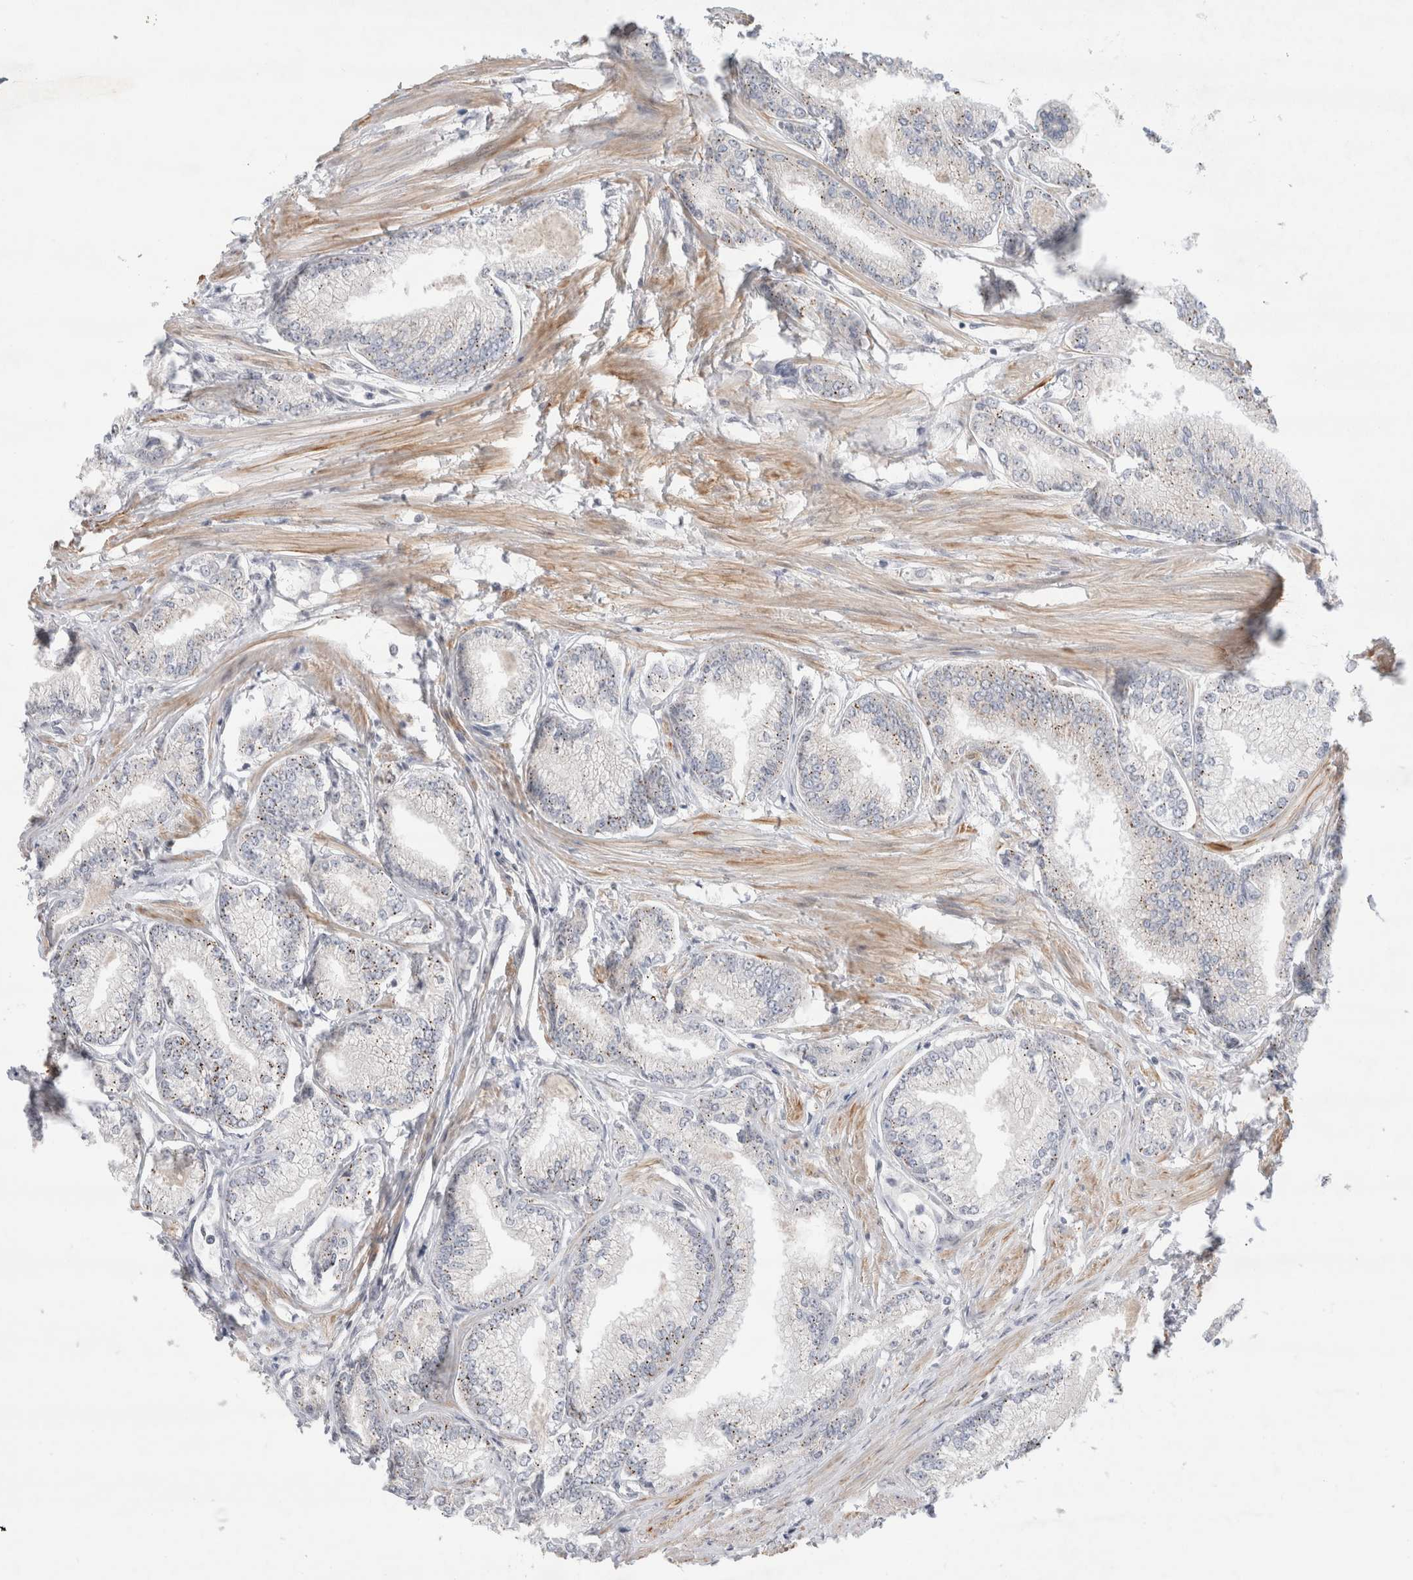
{"staining": {"intensity": "negative", "quantity": "none", "location": "none"}, "tissue": "prostate cancer", "cell_type": "Tumor cells", "image_type": "cancer", "snomed": [{"axis": "morphology", "description": "Adenocarcinoma, Low grade"}, {"axis": "topography", "description": "Prostate"}], "caption": "IHC of prostate cancer (low-grade adenocarcinoma) demonstrates no staining in tumor cells. (Brightfield microscopy of DAB IHC at high magnification).", "gene": "KNL1", "patient": {"sex": "male", "age": 52}}